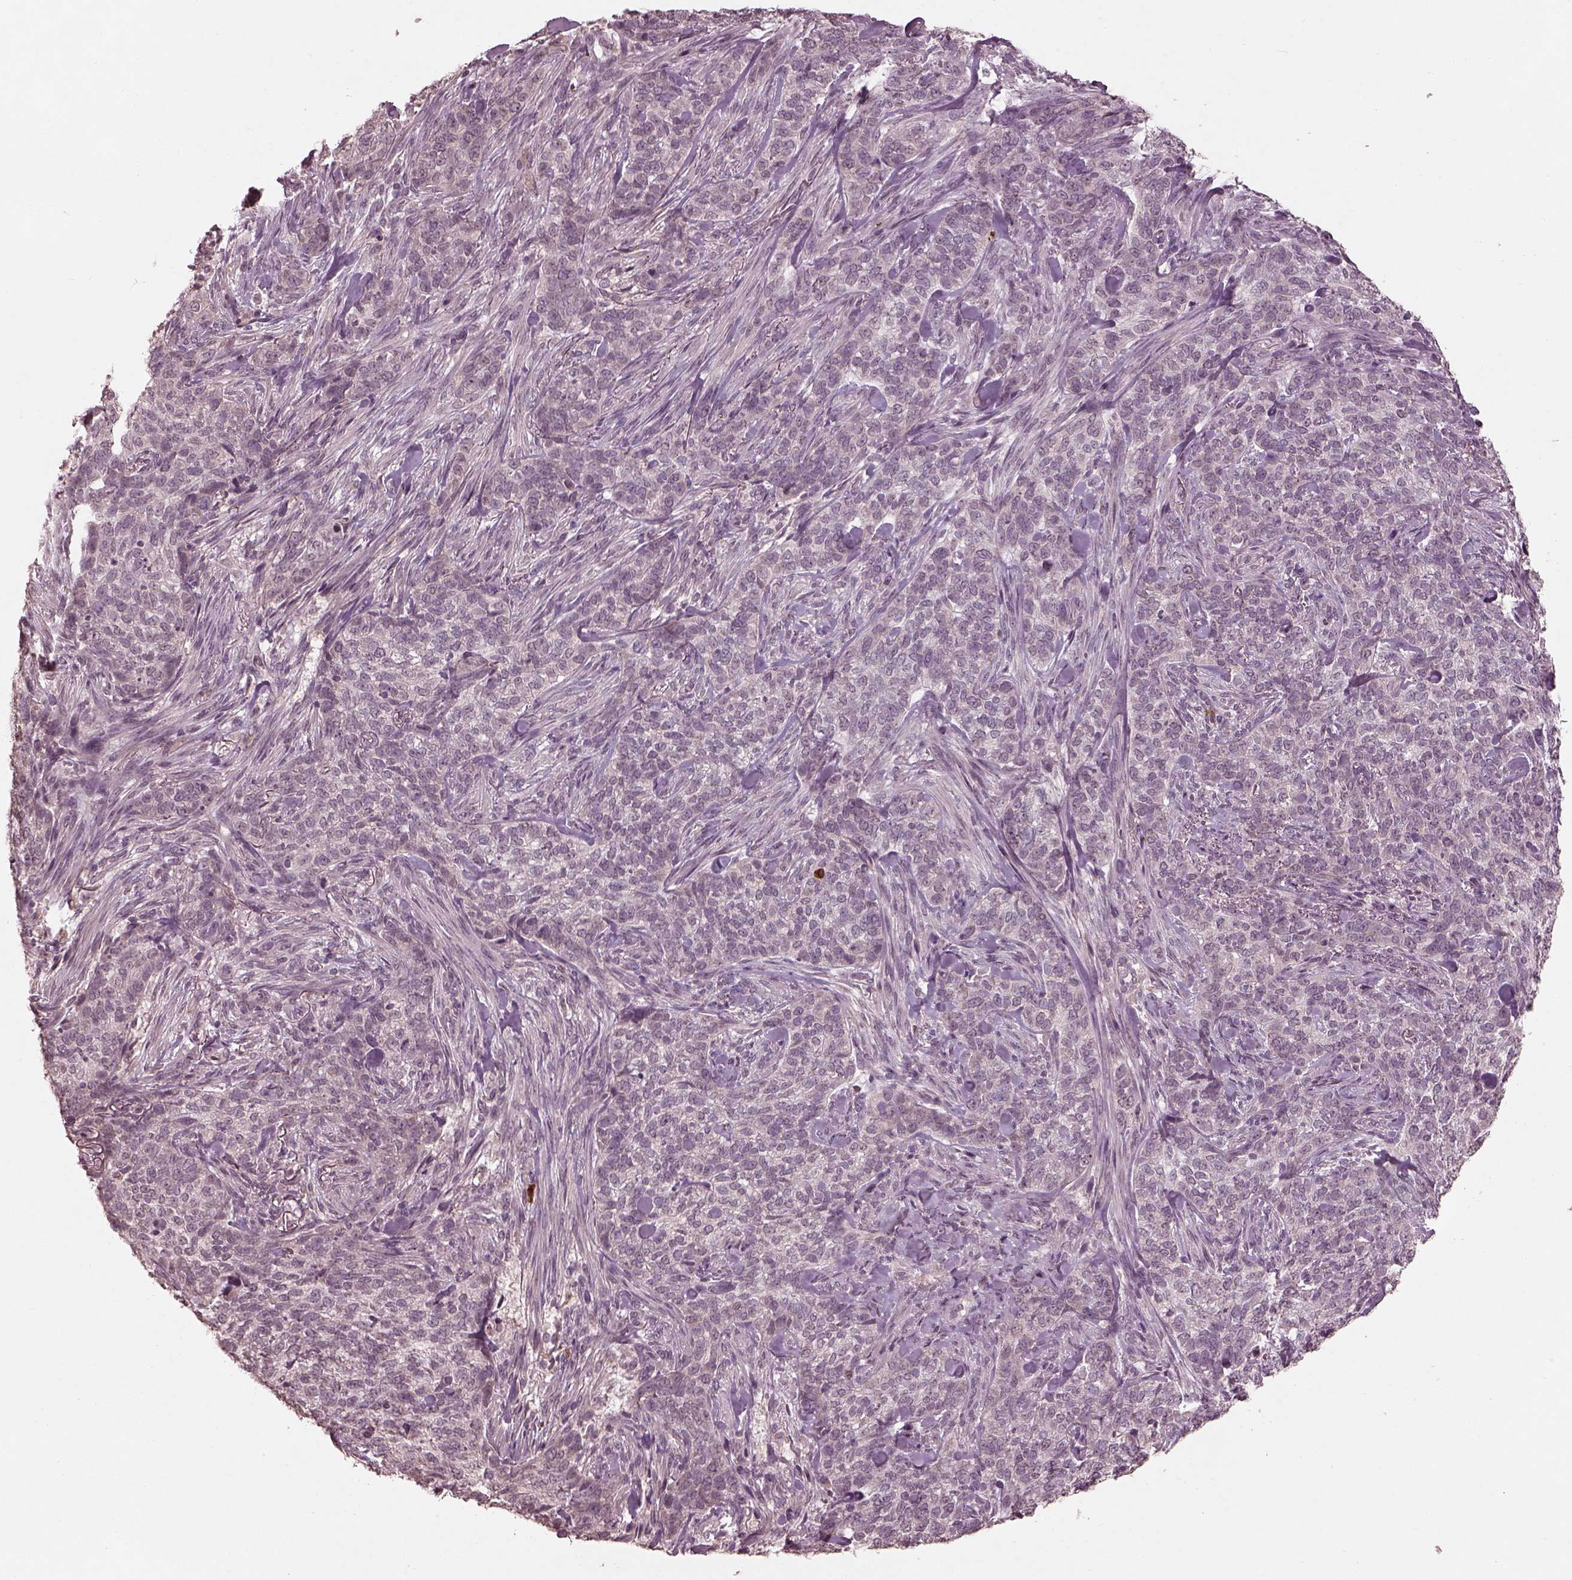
{"staining": {"intensity": "negative", "quantity": "none", "location": "none"}, "tissue": "skin cancer", "cell_type": "Tumor cells", "image_type": "cancer", "snomed": [{"axis": "morphology", "description": "Basal cell carcinoma"}, {"axis": "topography", "description": "Skin"}], "caption": "Immunohistochemical staining of skin cancer (basal cell carcinoma) reveals no significant positivity in tumor cells. (IHC, brightfield microscopy, high magnification).", "gene": "CALR3", "patient": {"sex": "female", "age": 69}}